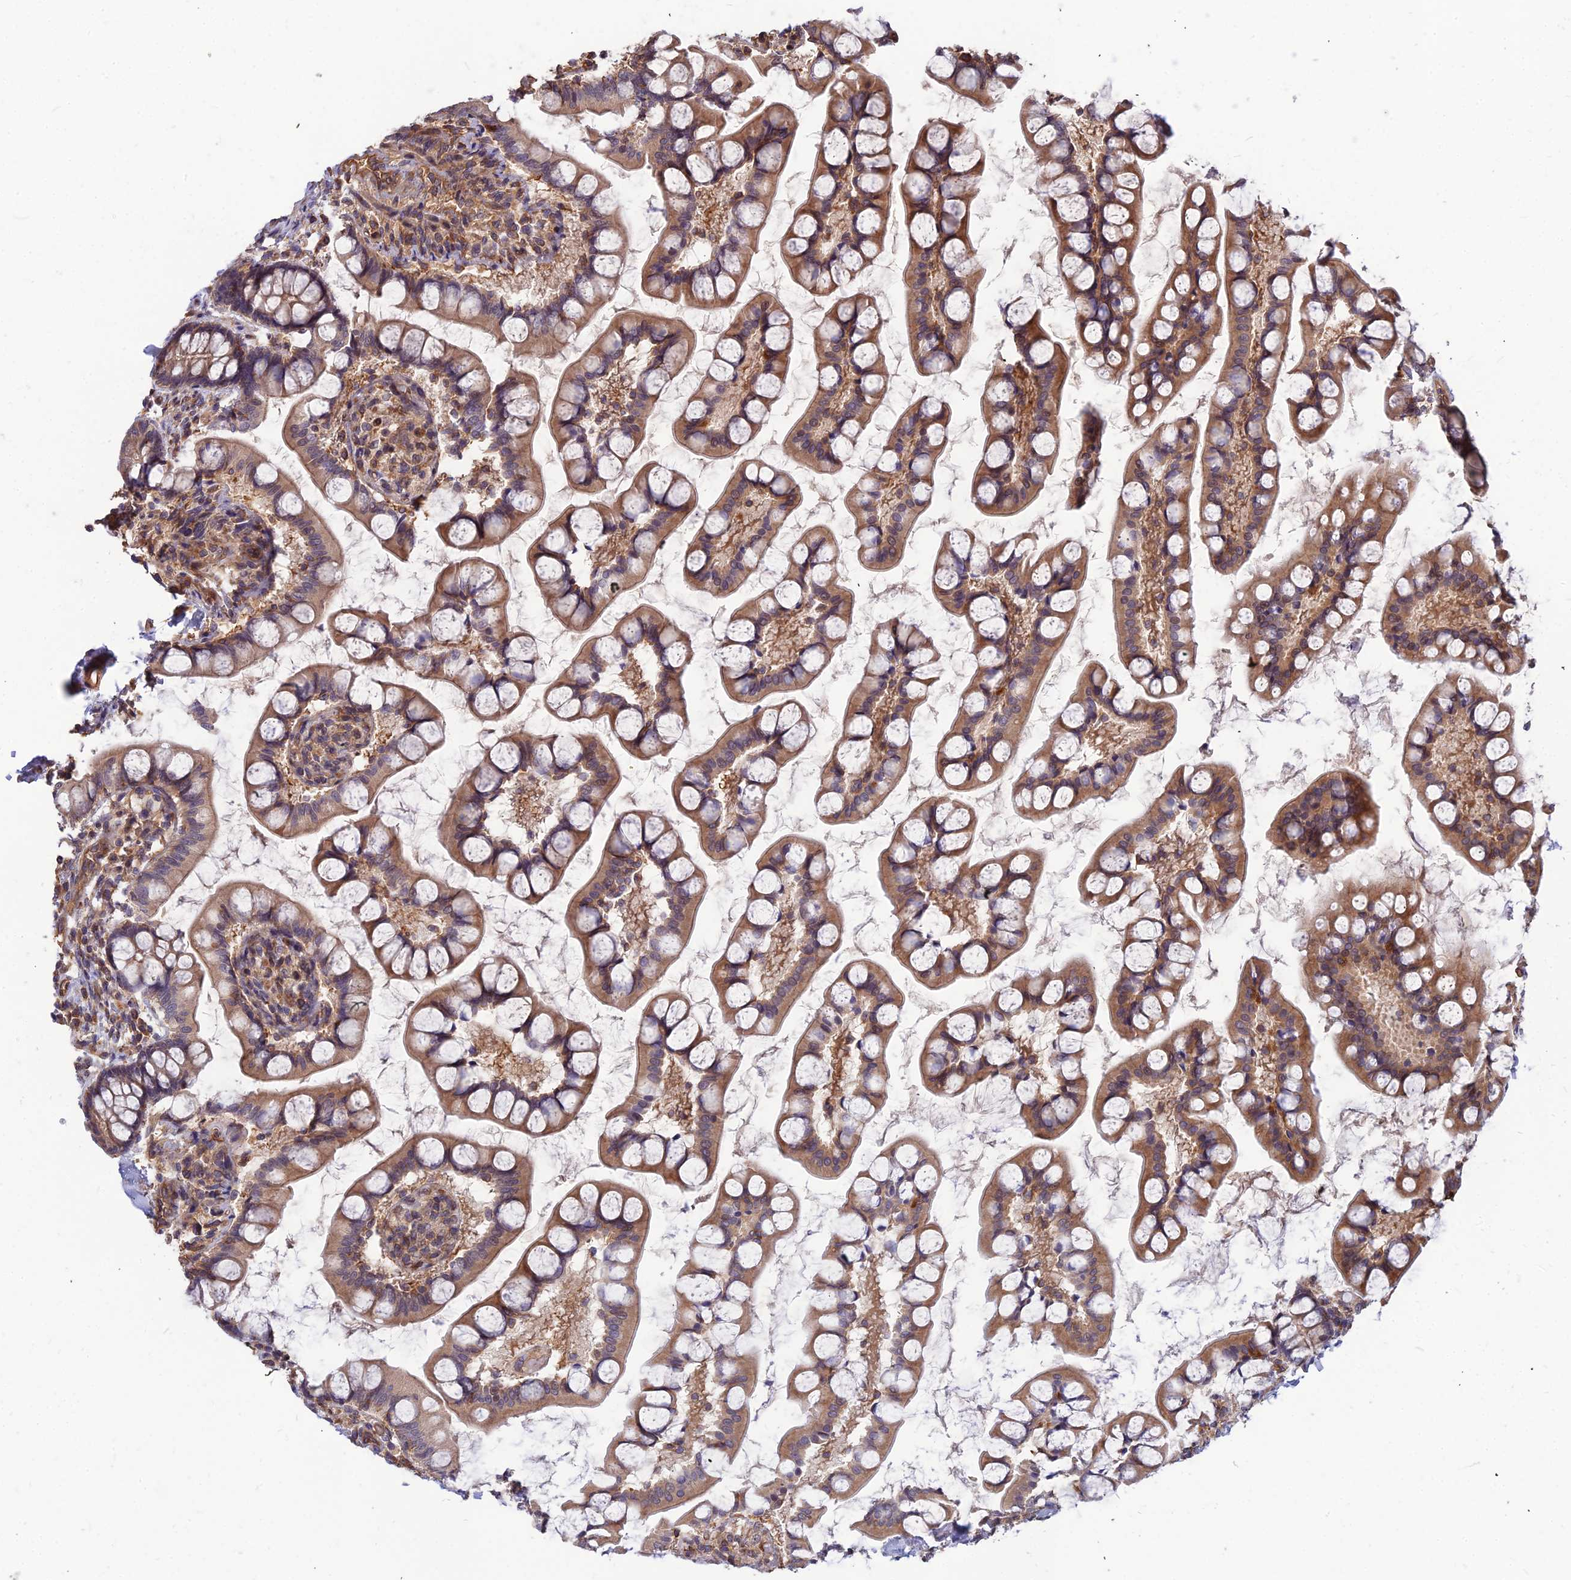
{"staining": {"intensity": "moderate", "quantity": ">75%", "location": "cytoplasmic/membranous"}, "tissue": "small intestine", "cell_type": "Glandular cells", "image_type": "normal", "snomed": [{"axis": "morphology", "description": "Normal tissue, NOS"}, {"axis": "topography", "description": "Small intestine"}], "caption": "Glandular cells exhibit moderate cytoplasmic/membranous staining in about >75% of cells in unremarkable small intestine. (brown staining indicates protein expression, while blue staining denotes nuclei).", "gene": "ZNF467", "patient": {"sex": "male", "age": 52}}